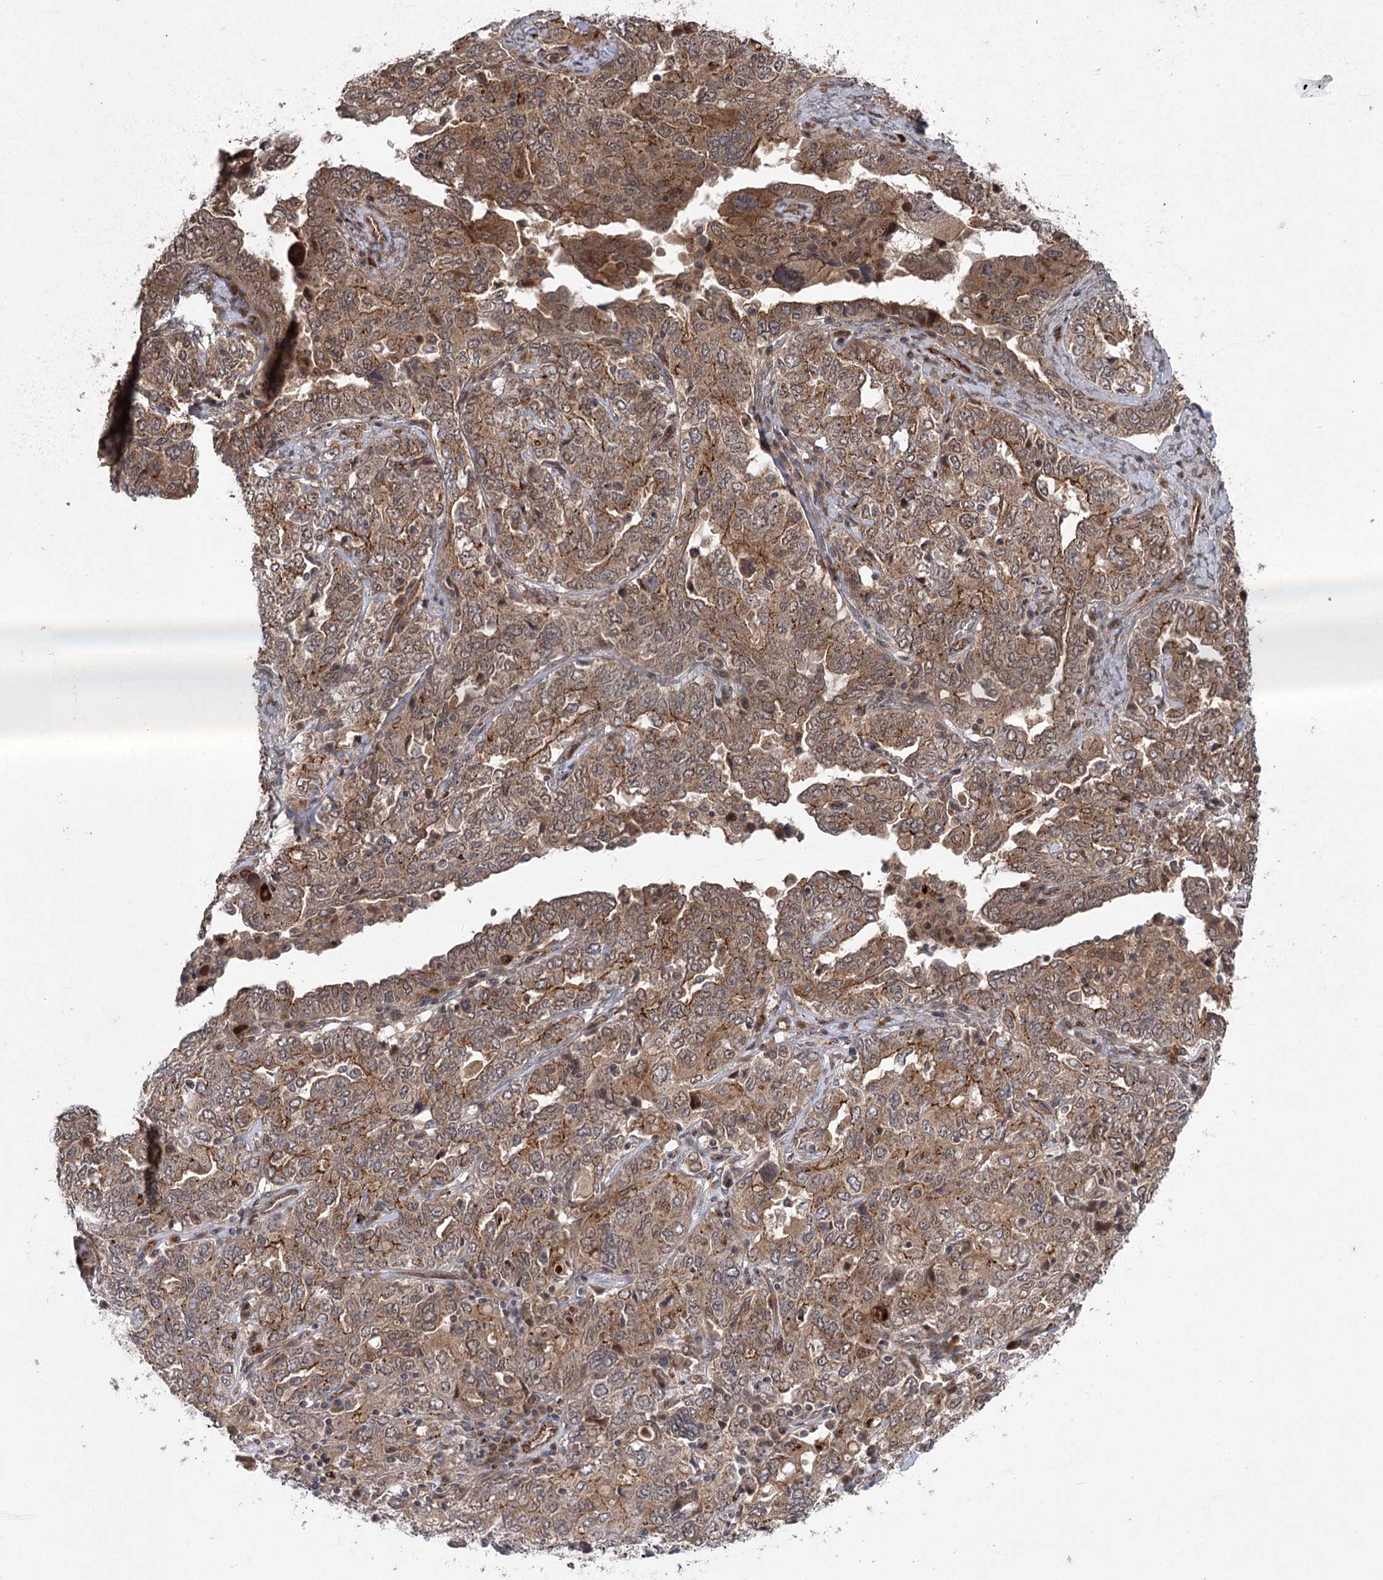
{"staining": {"intensity": "moderate", "quantity": ">75%", "location": "cytoplasmic/membranous"}, "tissue": "ovarian cancer", "cell_type": "Tumor cells", "image_type": "cancer", "snomed": [{"axis": "morphology", "description": "Carcinoma, endometroid"}, {"axis": "topography", "description": "Ovary"}], "caption": "Immunohistochemical staining of ovarian cancer demonstrates moderate cytoplasmic/membranous protein expression in about >75% of tumor cells.", "gene": "METTL24", "patient": {"sex": "female", "age": 62}}